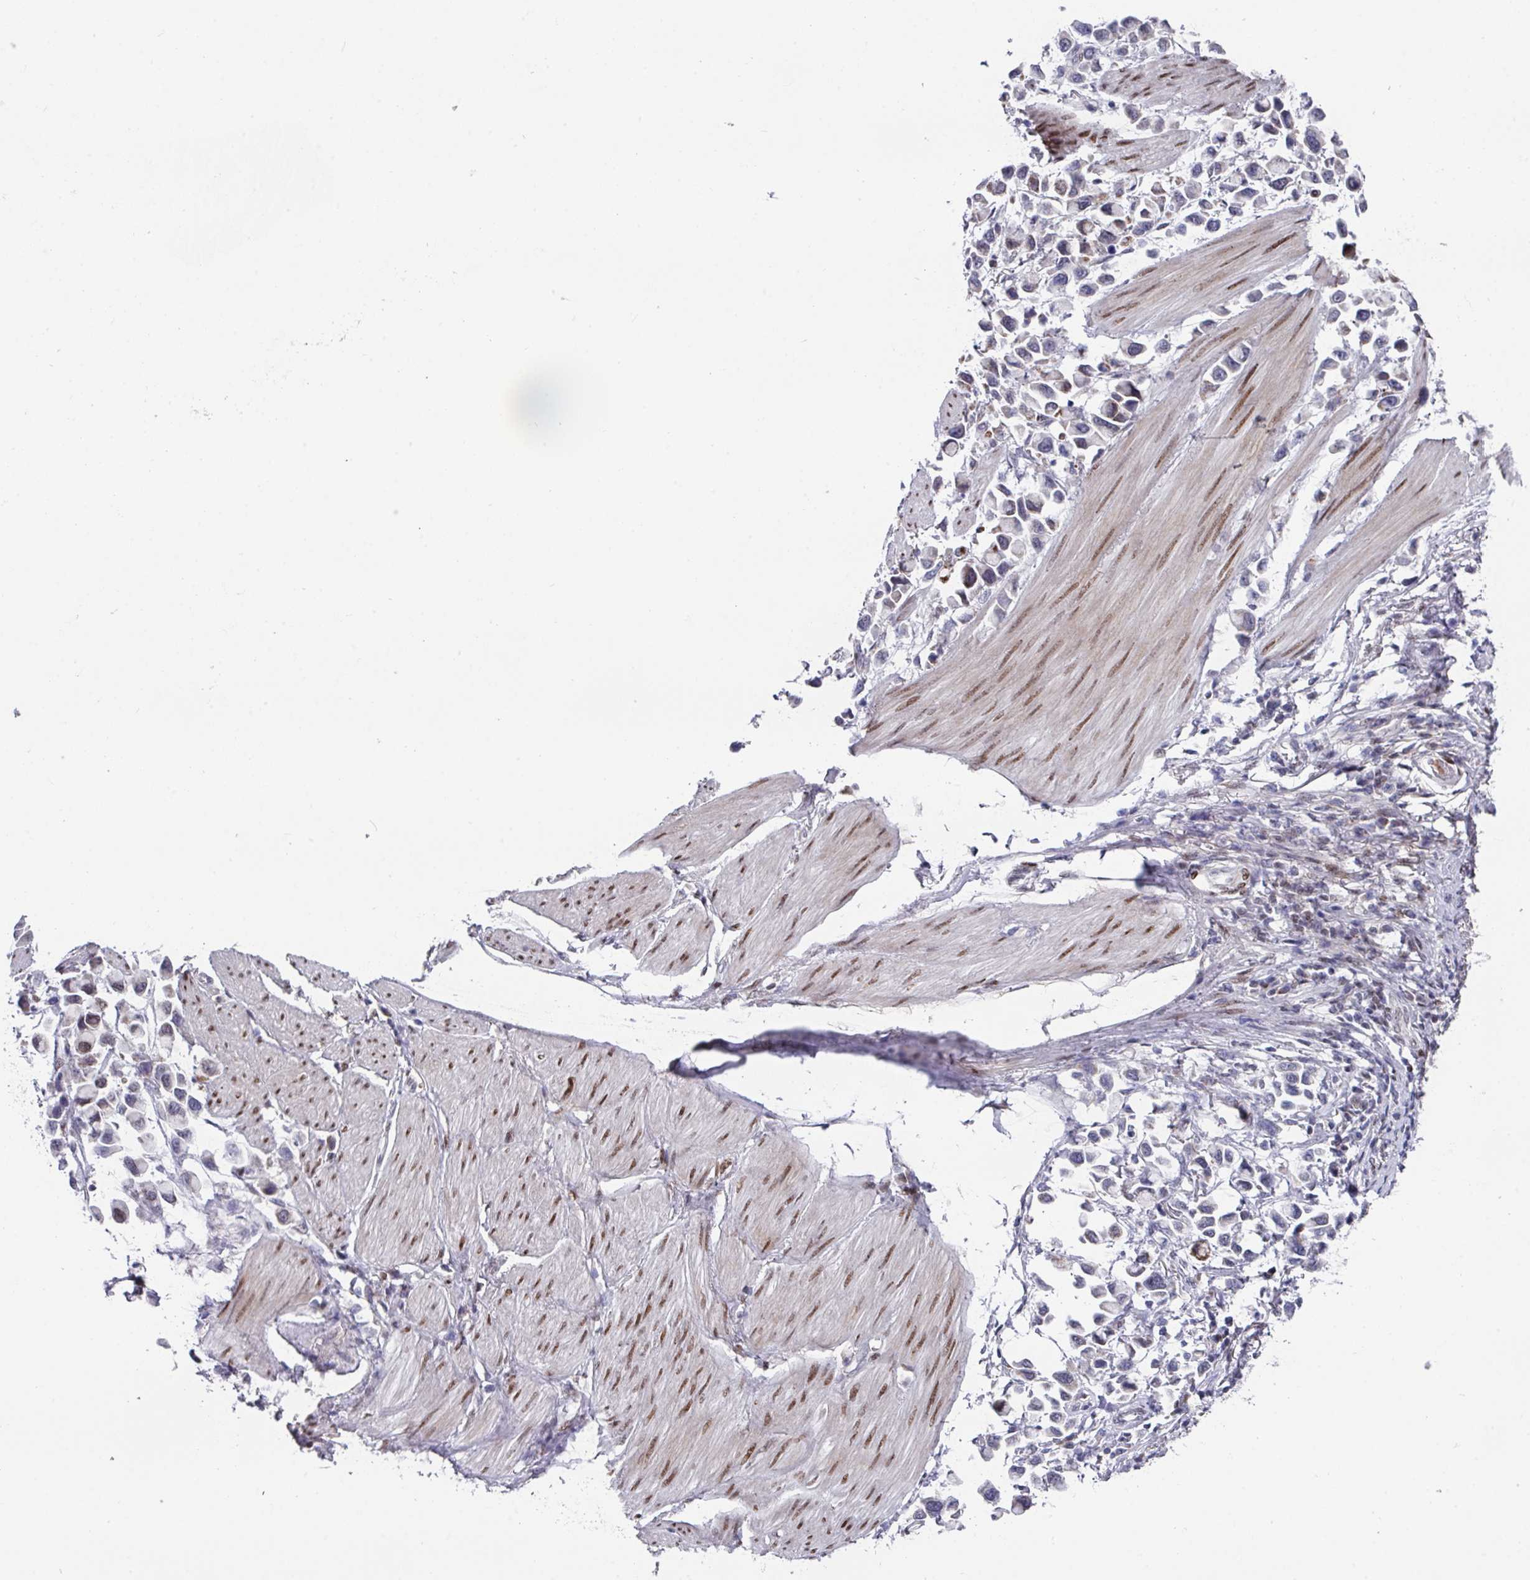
{"staining": {"intensity": "moderate", "quantity": "<25%", "location": "cytoplasmic/membranous"}, "tissue": "stomach cancer", "cell_type": "Tumor cells", "image_type": "cancer", "snomed": [{"axis": "morphology", "description": "Adenocarcinoma, NOS"}, {"axis": "topography", "description": "Stomach"}], "caption": "Stomach adenocarcinoma was stained to show a protein in brown. There is low levels of moderate cytoplasmic/membranous staining in approximately <25% of tumor cells.", "gene": "CBX7", "patient": {"sex": "female", "age": 81}}